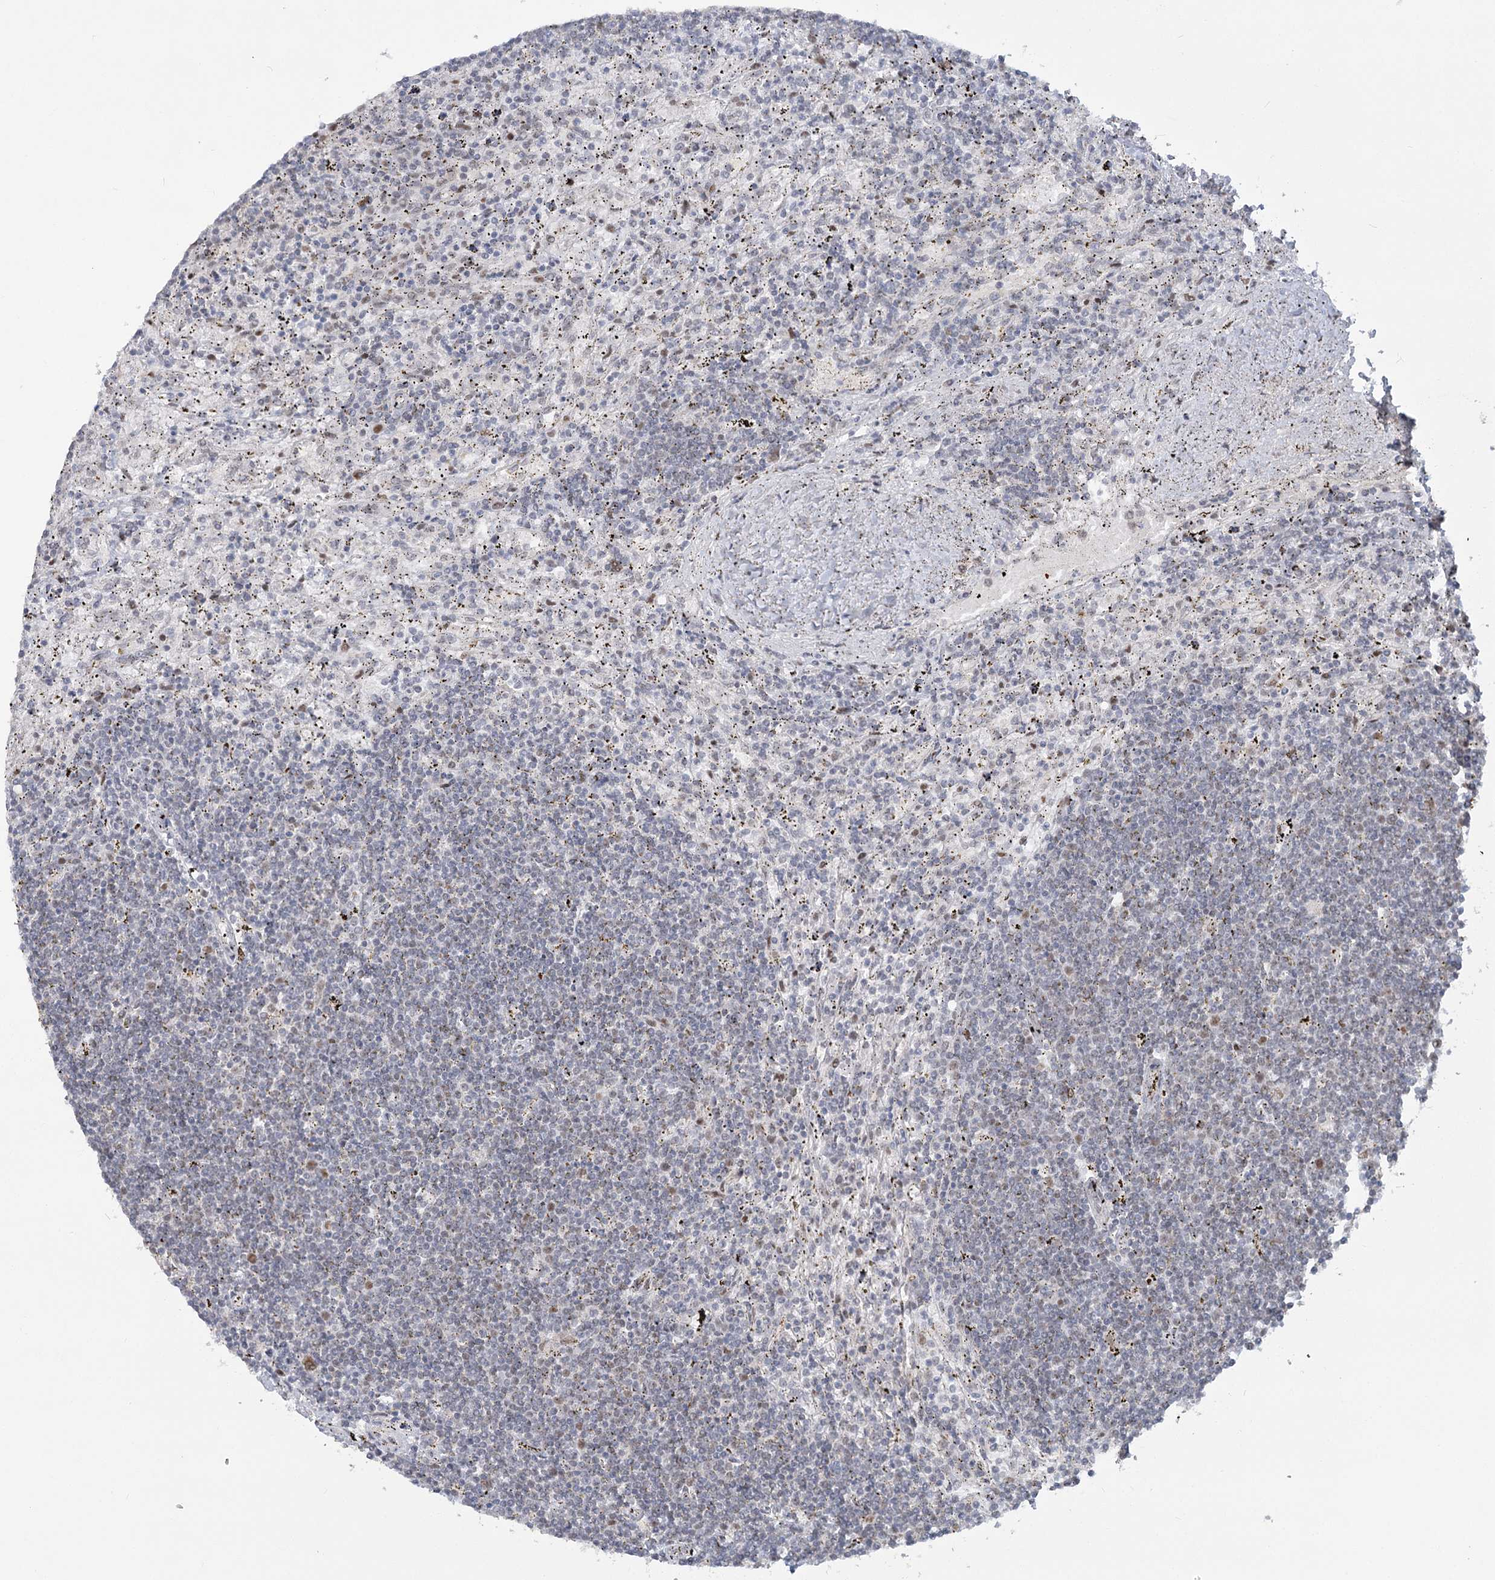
{"staining": {"intensity": "negative", "quantity": "none", "location": "none"}, "tissue": "lymphoma", "cell_type": "Tumor cells", "image_type": "cancer", "snomed": [{"axis": "morphology", "description": "Malignant lymphoma, non-Hodgkin's type, Low grade"}, {"axis": "topography", "description": "Spleen"}], "caption": "An IHC histopathology image of lymphoma is shown. There is no staining in tumor cells of lymphoma.", "gene": "MTG1", "patient": {"sex": "male", "age": 76}}